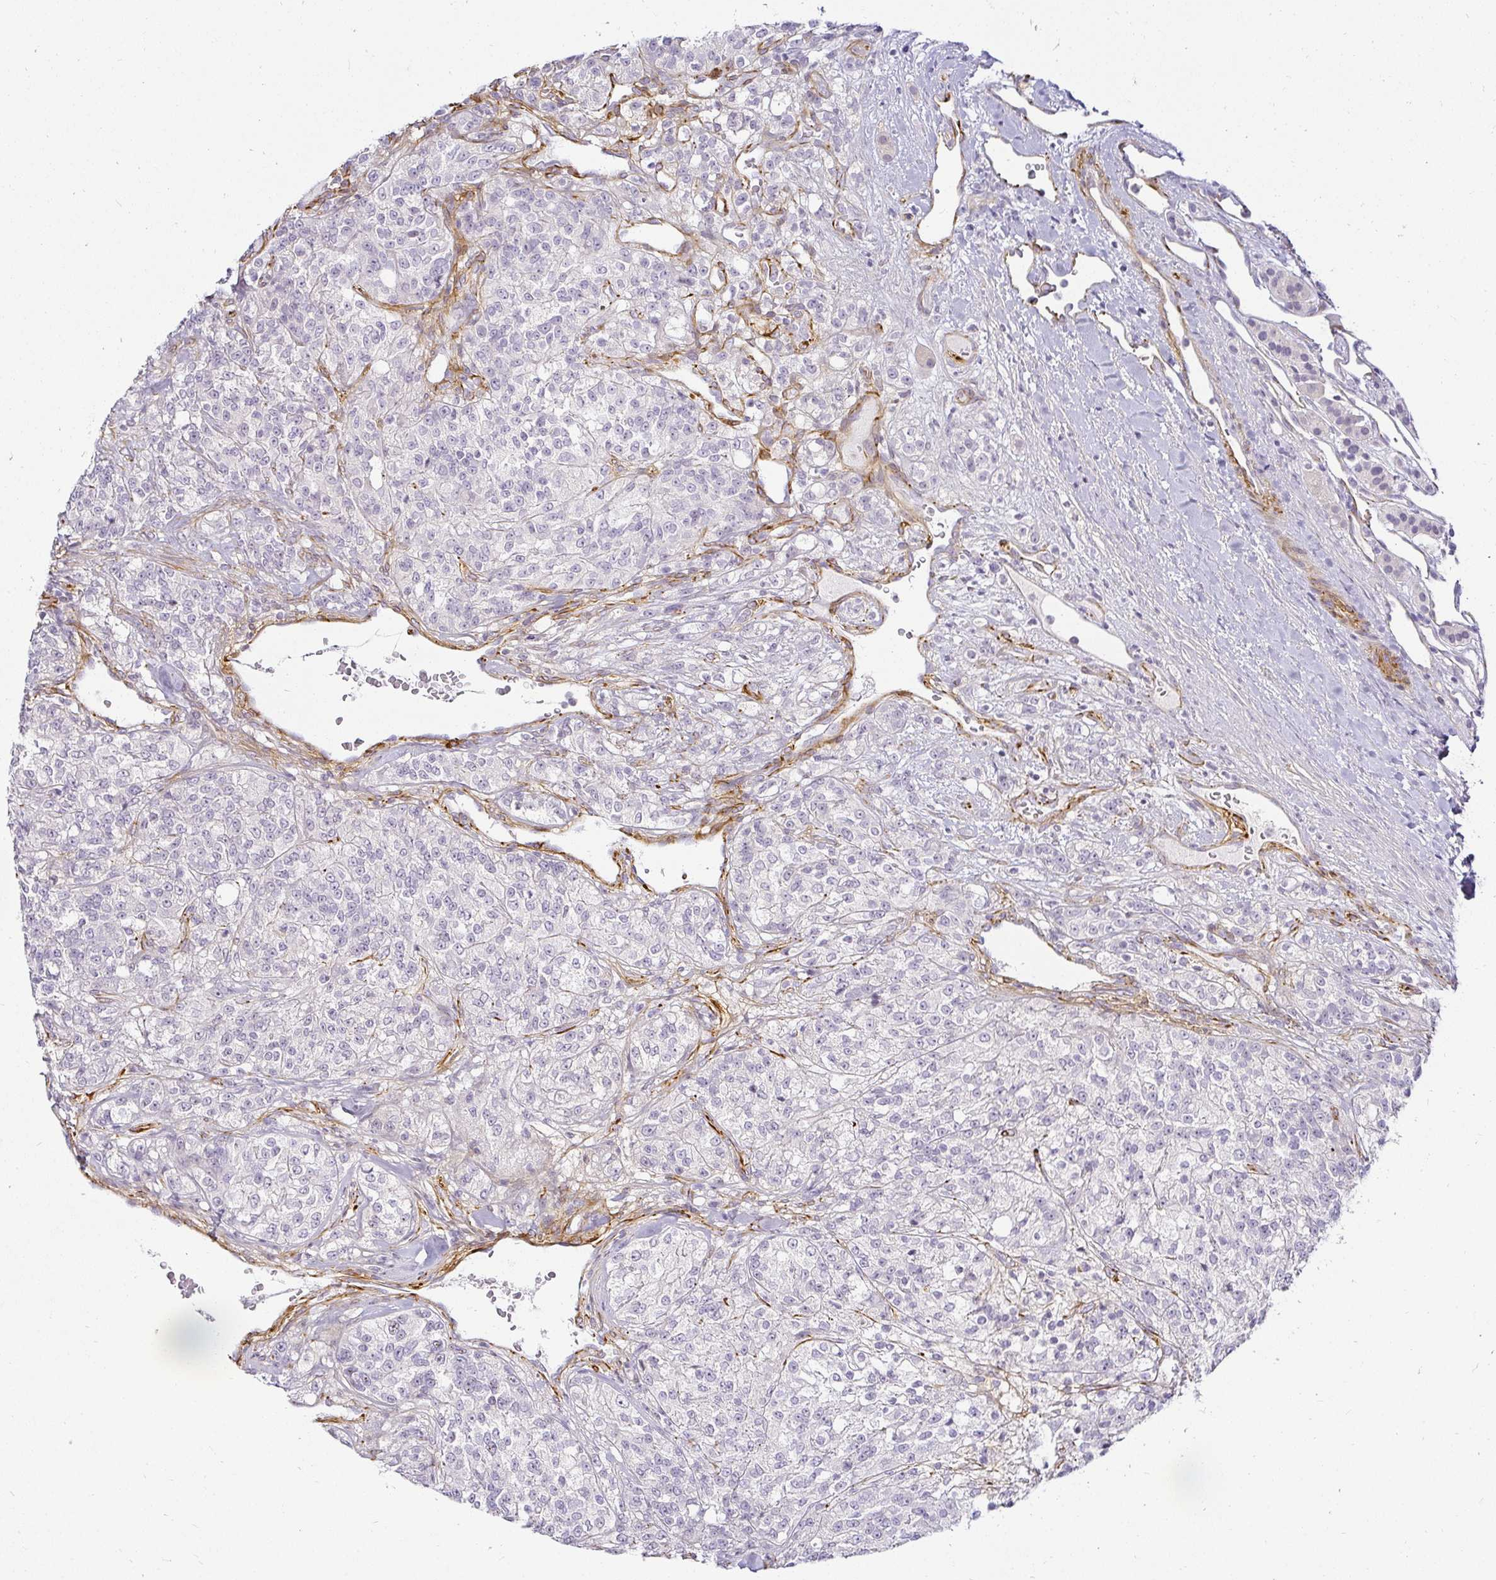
{"staining": {"intensity": "negative", "quantity": "none", "location": "none"}, "tissue": "renal cancer", "cell_type": "Tumor cells", "image_type": "cancer", "snomed": [{"axis": "morphology", "description": "Adenocarcinoma, NOS"}, {"axis": "topography", "description": "Kidney"}], "caption": "Immunohistochemistry (IHC) image of neoplastic tissue: renal cancer stained with DAB shows no significant protein expression in tumor cells. (DAB (3,3'-diaminobenzidine) immunohistochemistry with hematoxylin counter stain).", "gene": "ACAN", "patient": {"sex": "female", "age": 63}}